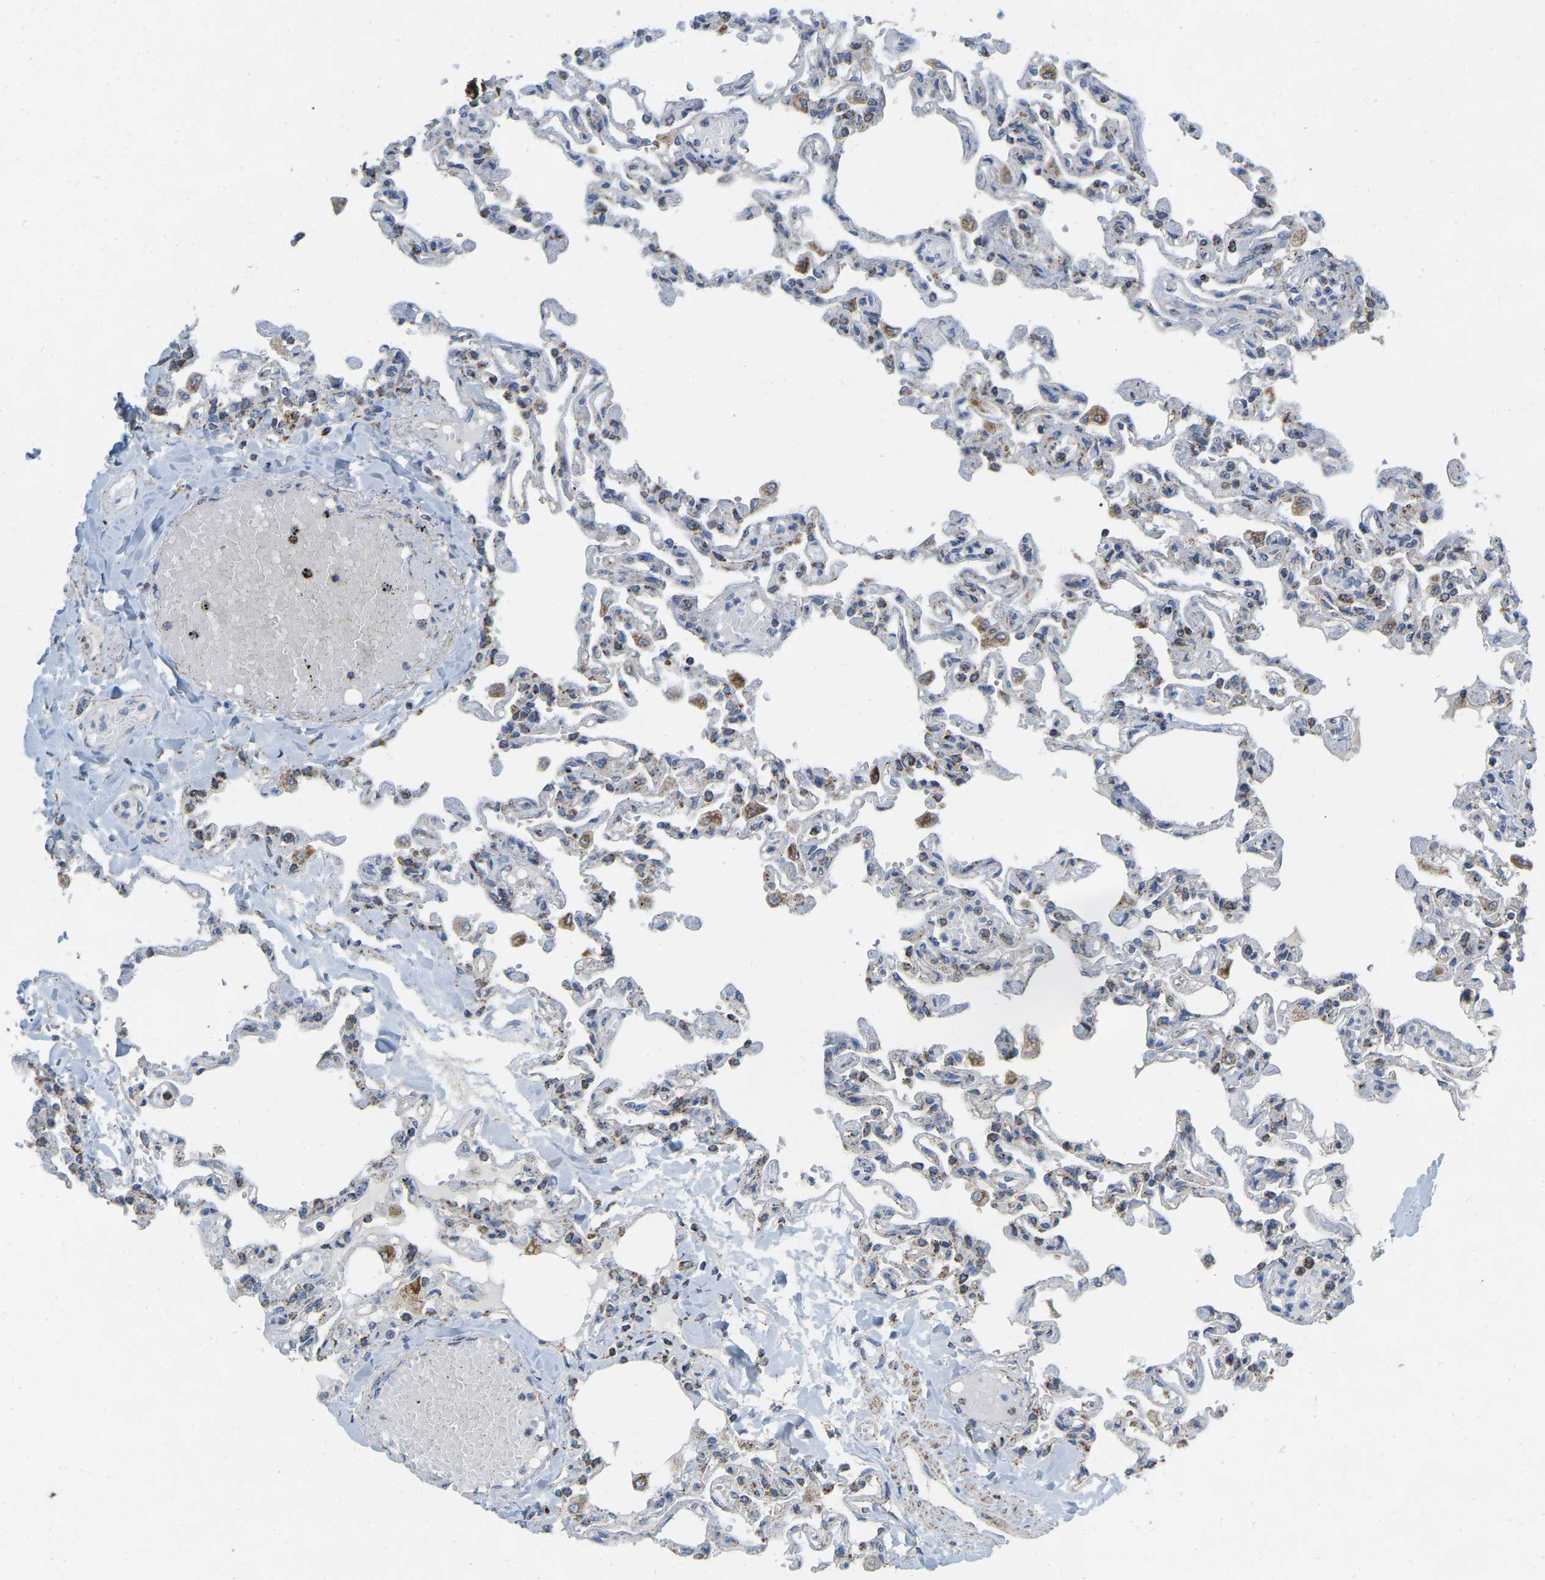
{"staining": {"intensity": "weak", "quantity": "<25%", "location": "cytoplasmic/membranous"}, "tissue": "lung", "cell_type": "Alveolar cells", "image_type": "normal", "snomed": [{"axis": "morphology", "description": "Normal tissue, NOS"}, {"axis": "topography", "description": "Lung"}], "caption": "Micrograph shows no protein positivity in alveolar cells of benign lung. The staining is performed using DAB brown chromogen with nuclei counter-stained in using hematoxylin.", "gene": "CBLB", "patient": {"sex": "male", "age": 21}}